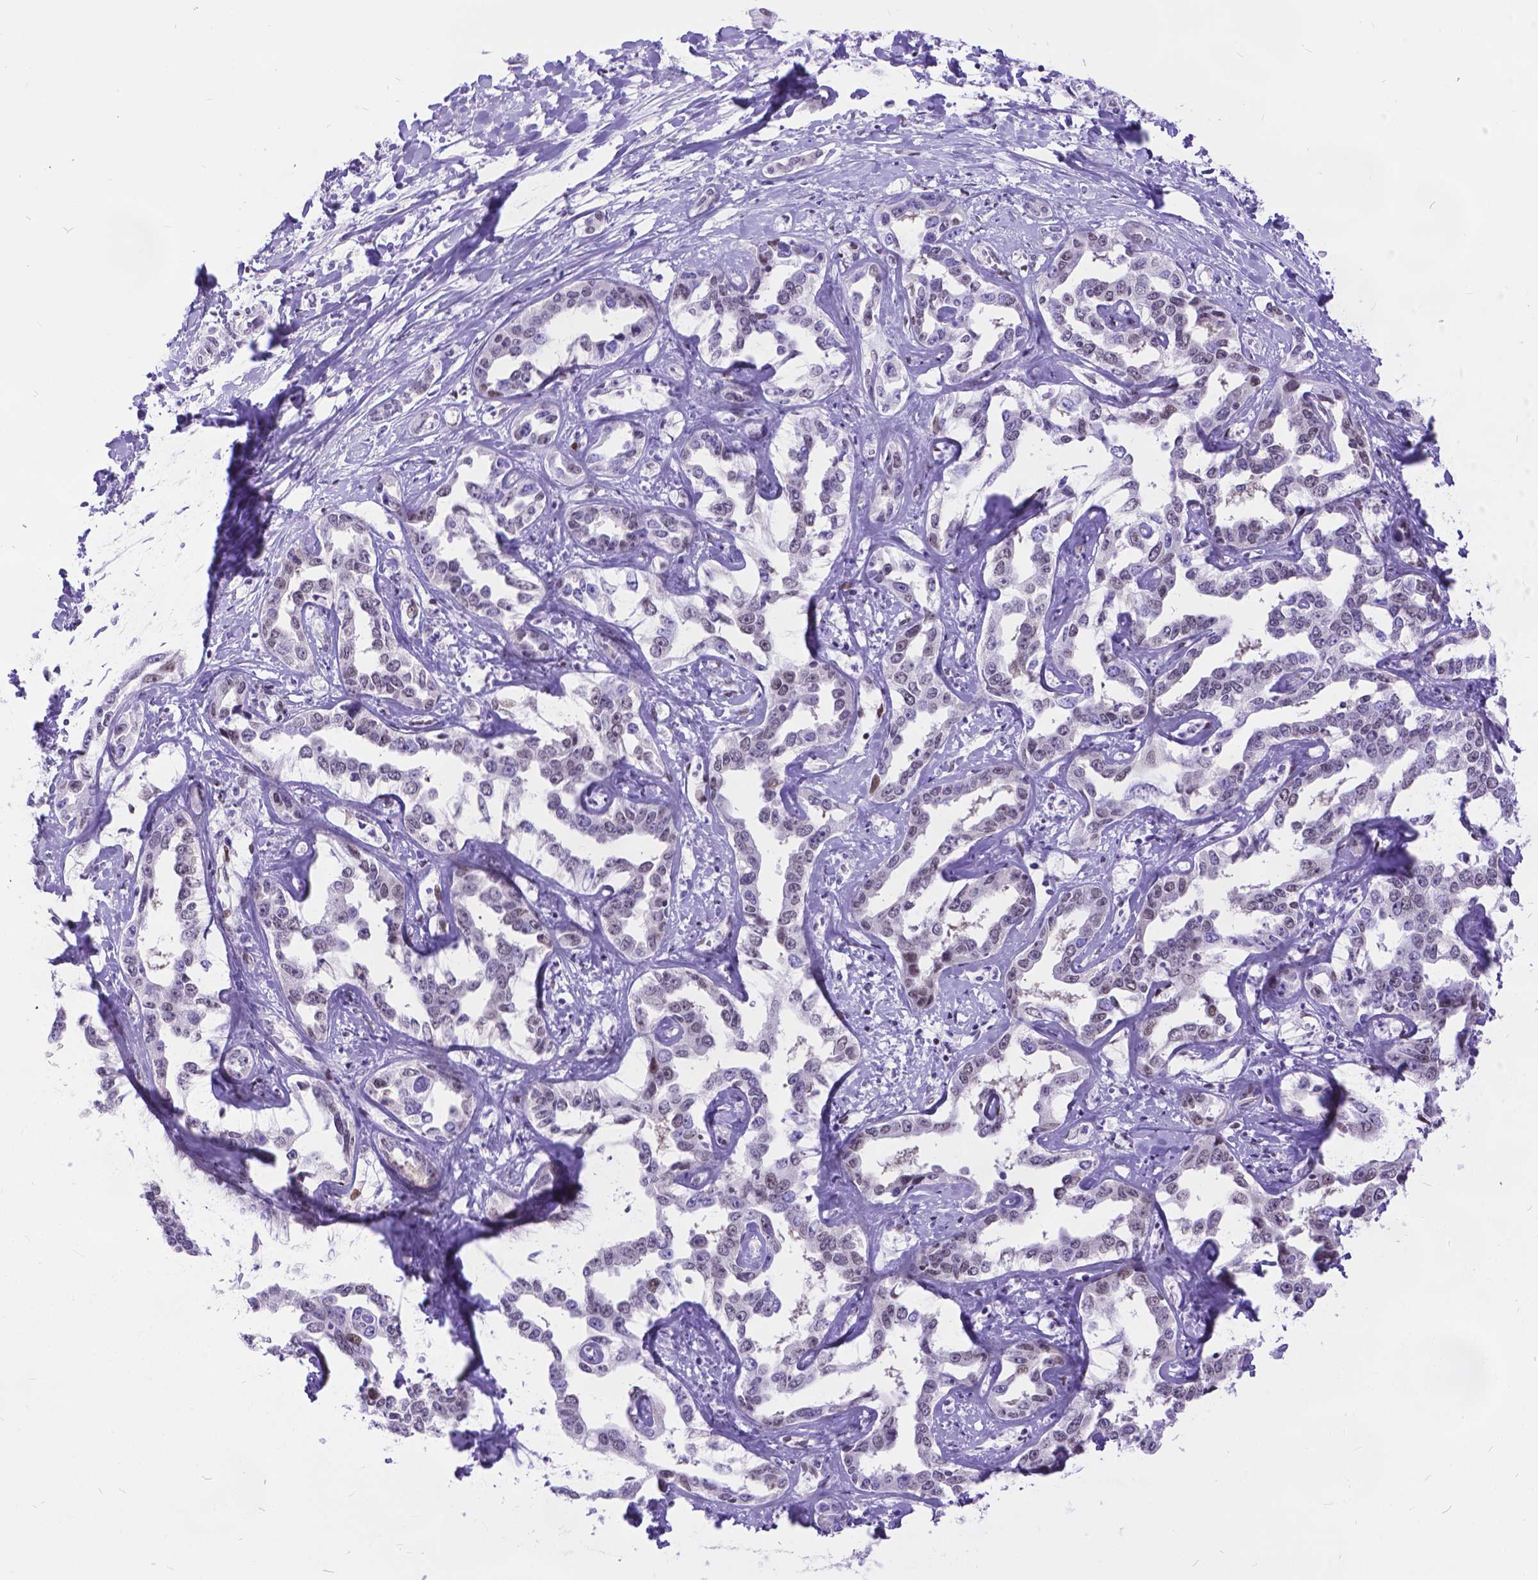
{"staining": {"intensity": "weak", "quantity": "<25%", "location": "nuclear"}, "tissue": "liver cancer", "cell_type": "Tumor cells", "image_type": "cancer", "snomed": [{"axis": "morphology", "description": "Cholangiocarcinoma"}, {"axis": "topography", "description": "Liver"}], "caption": "Micrograph shows no significant protein expression in tumor cells of liver cancer. (DAB immunohistochemistry visualized using brightfield microscopy, high magnification).", "gene": "FAM124B", "patient": {"sex": "male", "age": 59}}